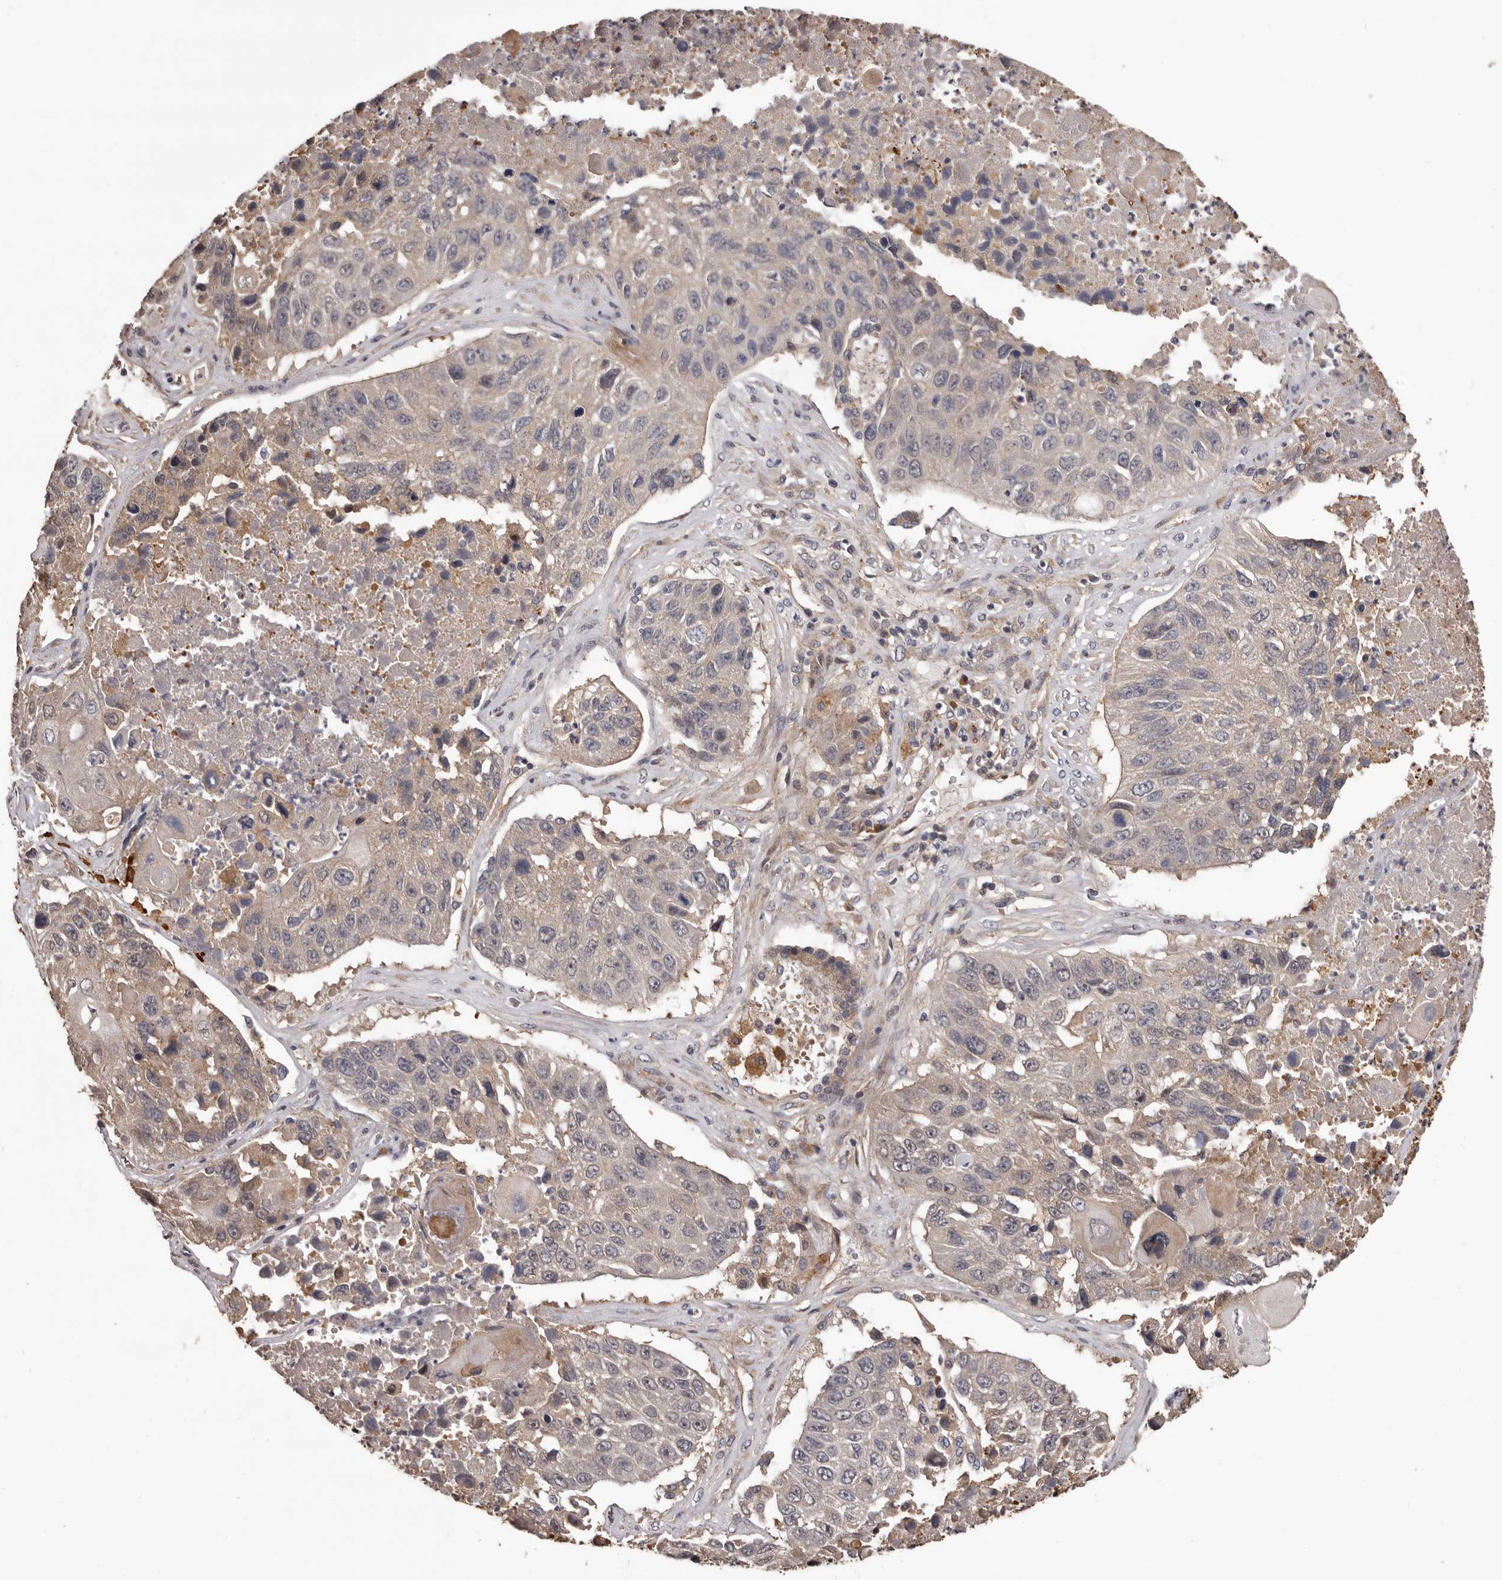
{"staining": {"intensity": "negative", "quantity": "none", "location": "none"}, "tissue": "lung cancer", "cell_type": "Tumor cells", "image_type": "cancer", "snomed": [{"axis": "morphology", "description": "Squamous cell carcinoma, NOS"}, {"axis": "topography", "description": "Lung"}], "caption": "Tumor cells show no significant protein staining in lung squamous cell carcinoma.", "gene": "ADAMTS2", "patient": {"sex": "male", "age": 61}}